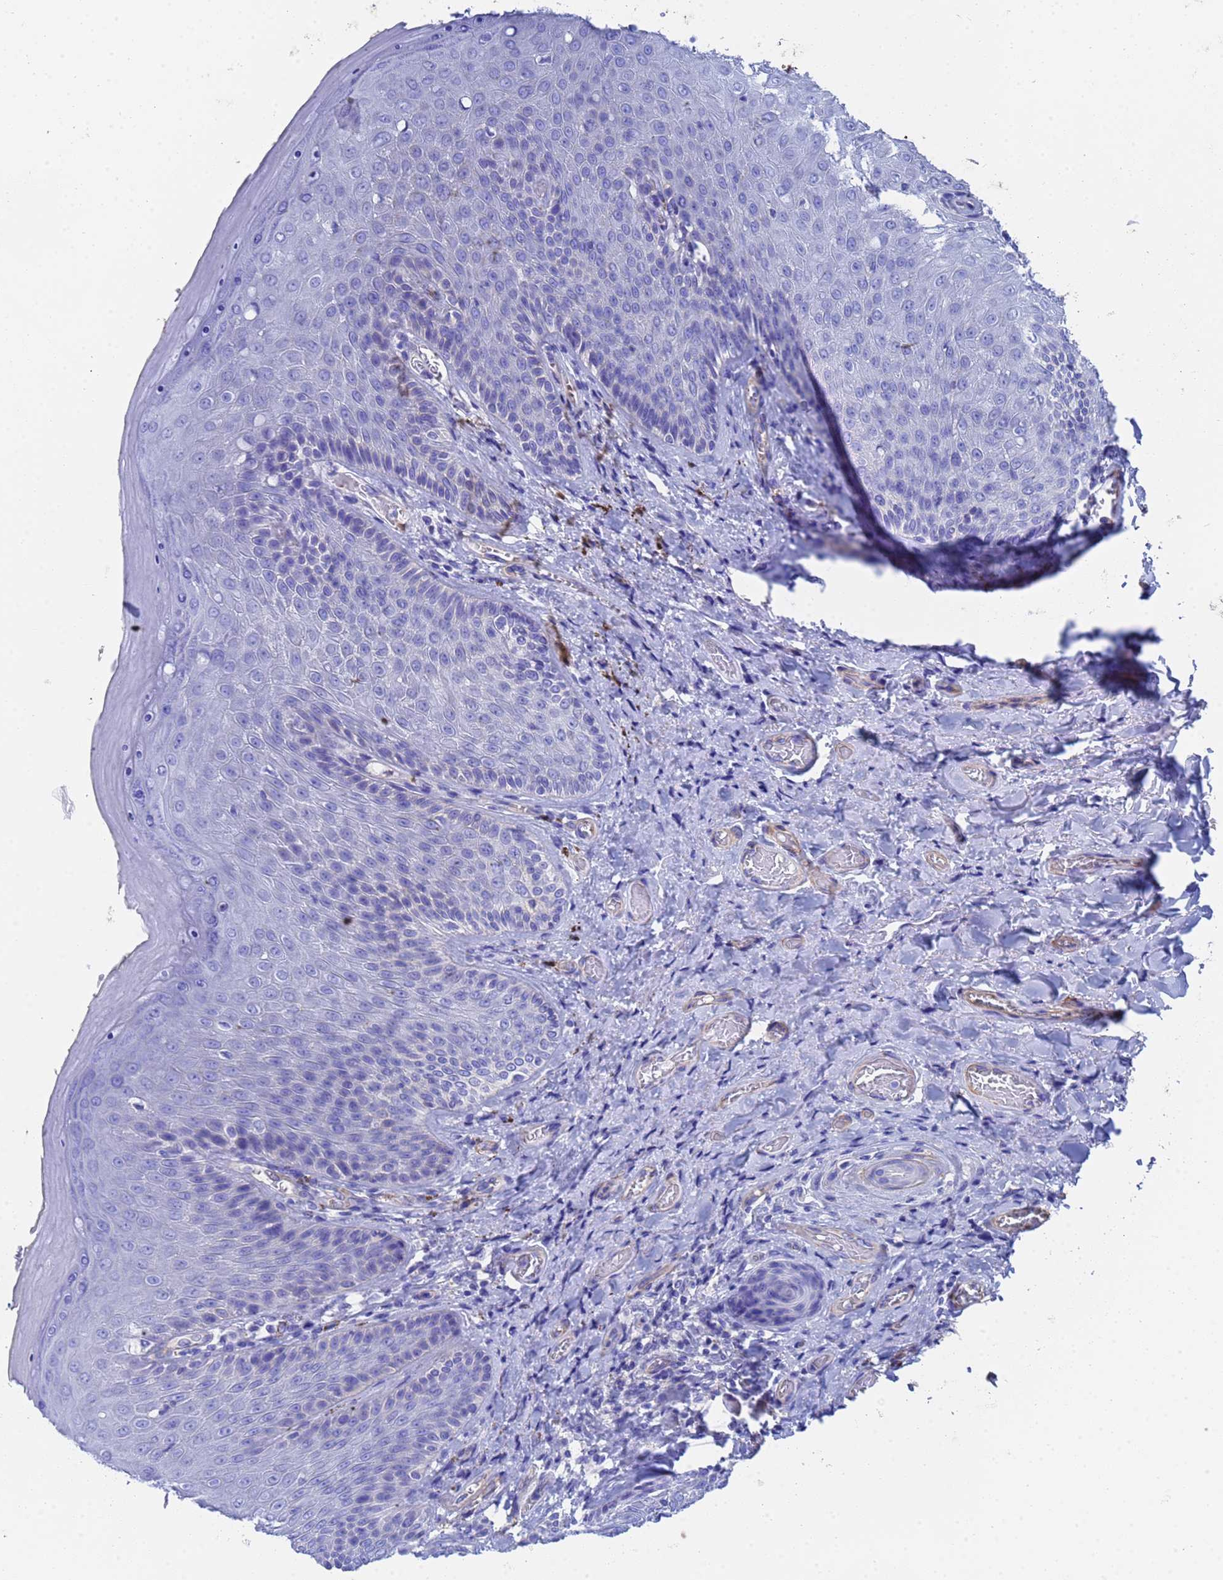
{"staining": {"intensity": "weak", "quantity": "<25%", "location": "cytoplasmic/membranous"}, "tissue": "skin", "cell_type": "Epidermal cells", "image_type": "normal", "snomed": [{"axis": "morphology", "description": "Normal tissue, NOS"}, {"axis": "topography", "description": "Anal"}], "caption": "The photomicrograph exhibits no staining of epidermal cells in benign skin.", "gene": "CST1", "patient": {"sex": "female", "age": 89}}